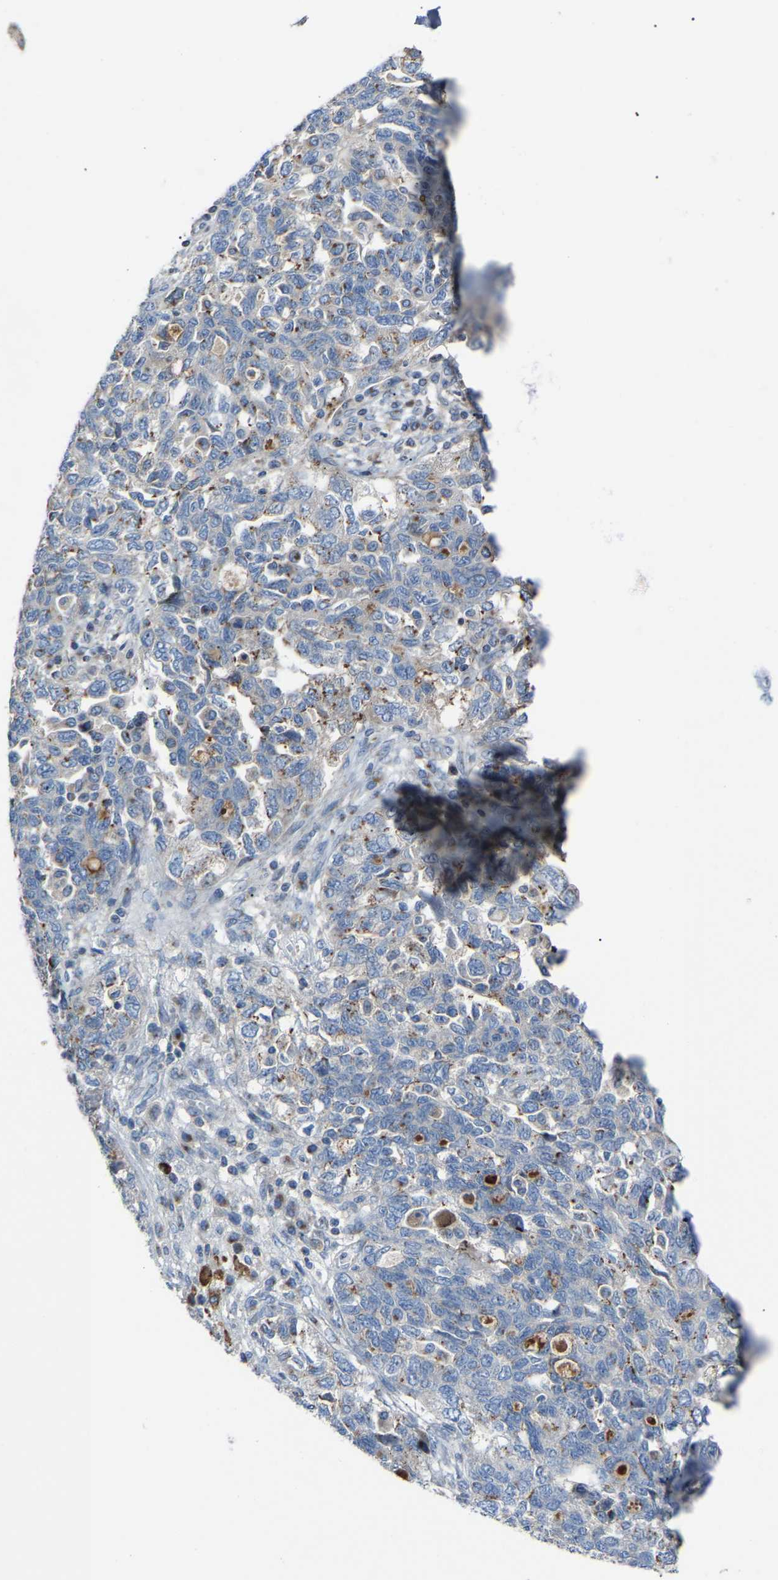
{"staining": {"intensity": "weak", "quantity": "<25%", "location": "cytoplasmic/membranous"}, "tissue": "ovarian cancer", "cell_type": "Tumor cells", "image_type": "cancer", "snomed": [{"axis": "morphology", "description": "Carcinoma, NOS"}, {"axis": "morphology", "description": "Cystadenocarcinoma, serous, NOS"}, {"axis": "topography", "description": "Ovary"}], "caption": "Histopathology image shows no significant protein staining in tumor cells of ovarian cancer. The staining is performed using DAB brown chromogen with nuclei counter-stained in using hematoxylin.", "gene": "CANT1", "patient": {"sex": "female", "age": 69}}